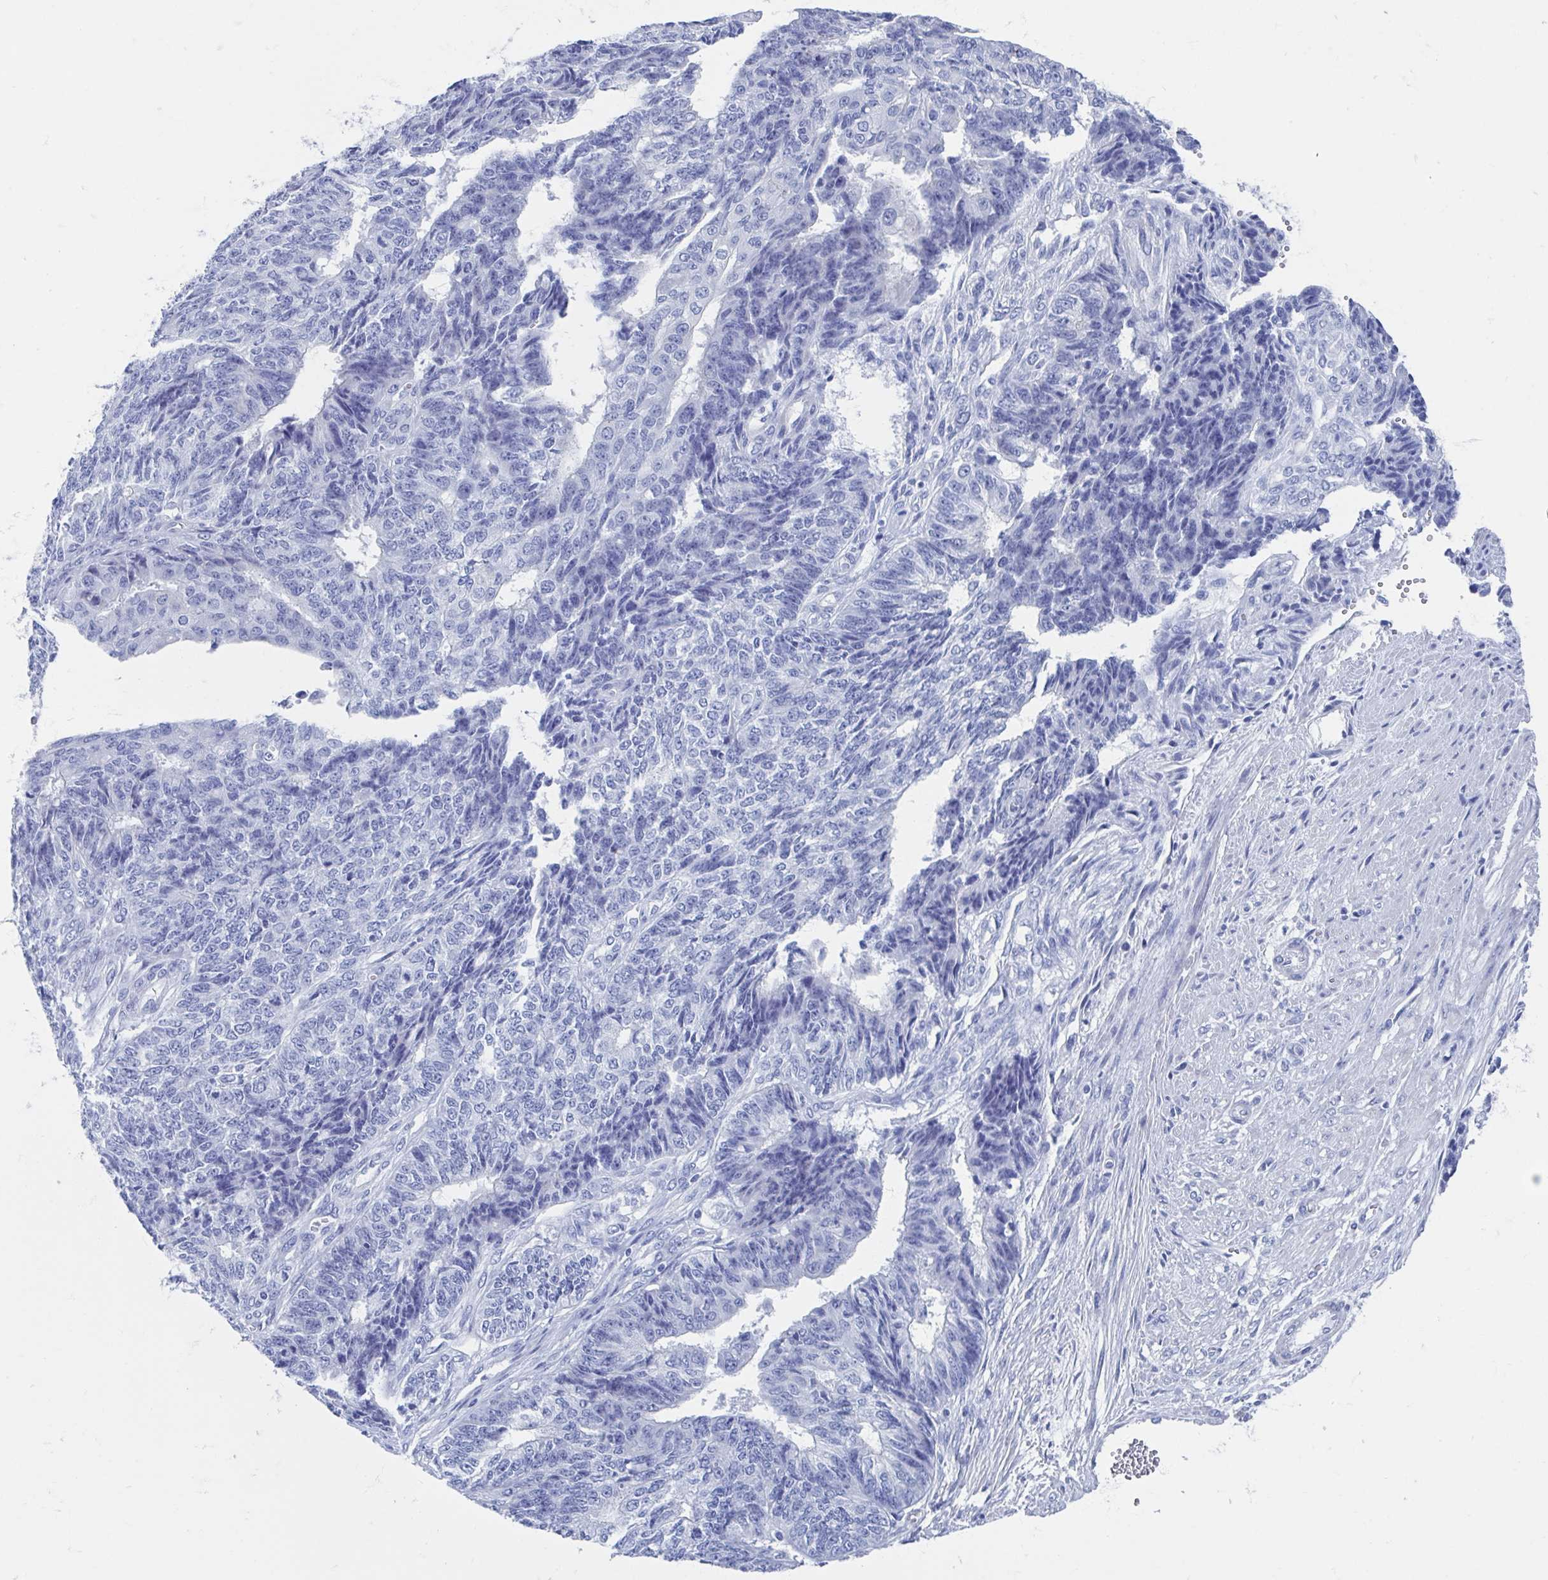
{"staining": {"intensity": "negative", "quantity": "none", "location": "none"}, "tissue": "endometrial cancer", "cell_type": "Tumor cells", "image_type": "cancer", "snomed": [{"axis": "morphology", "description": "Adenocarcinoma, NOS"}, {"axis": "topography", "description": "Endometrium"}], "caption": "Endometrial cancer (adenocarcinoma) stained for a protein using immunohistochemistry exhibits no positivity tumor cells.", "gene": "SHCBP1L", "patient": {"sex": "female", "age": 32}}